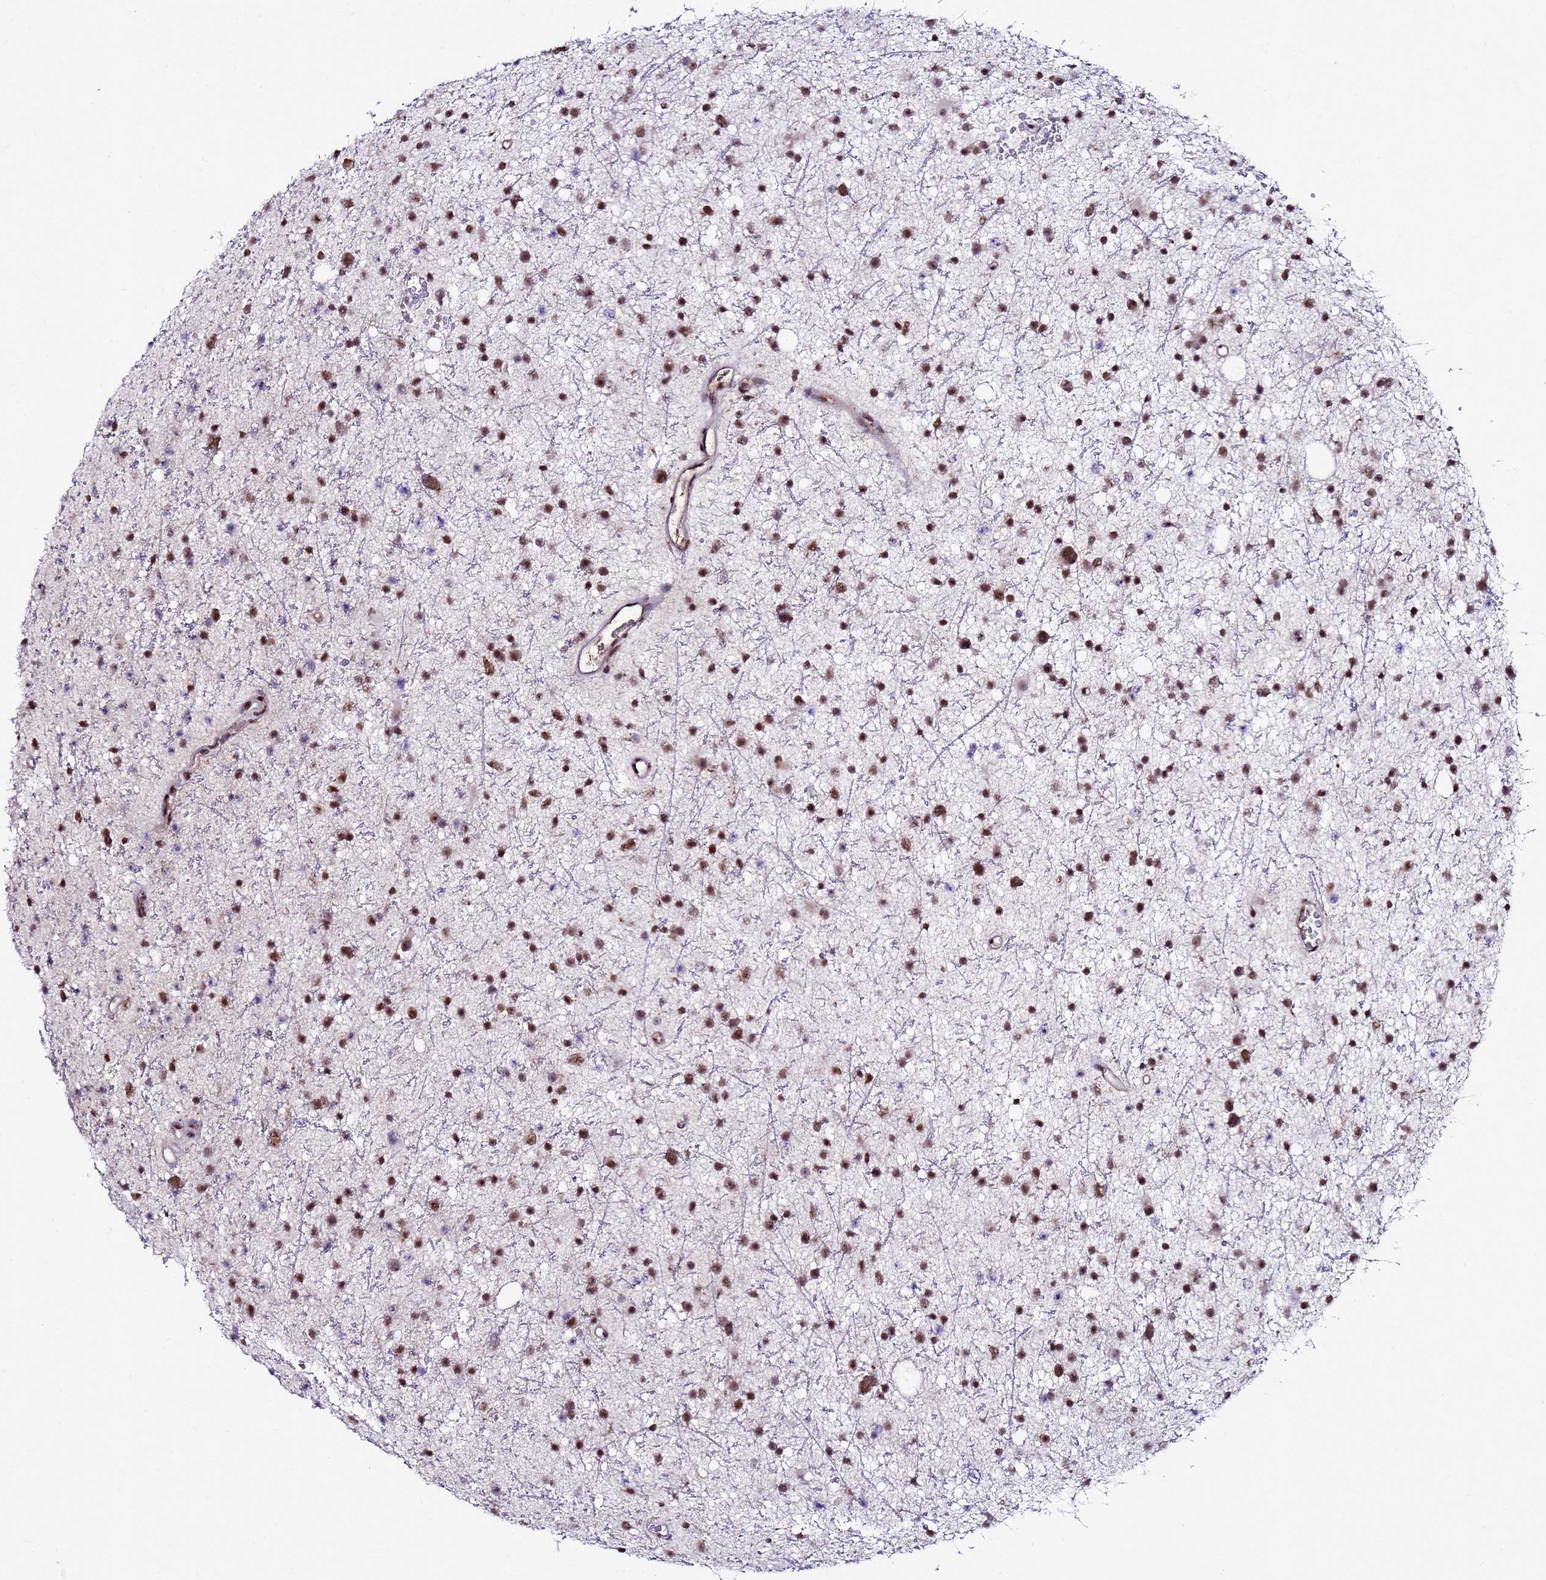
{"staining": {"intensity": "strong", "quantity": ">75%", "location": "nuclear"}, "tissue": "glioma", "cell_type": "Tumor cells", "image_type": "cancer", "snomed": [{"axis": "morphology", "description": "Glioma, malignant, Low grade"}, {"axis": "topography", "description": "Cerebral cortex"}], "caption": "An image of glioma stained for a protein reveals strong nuclear brown staining in tumor cells.", "gene": "C19orf47", "patient": {"sex": "female", "age": 39}}